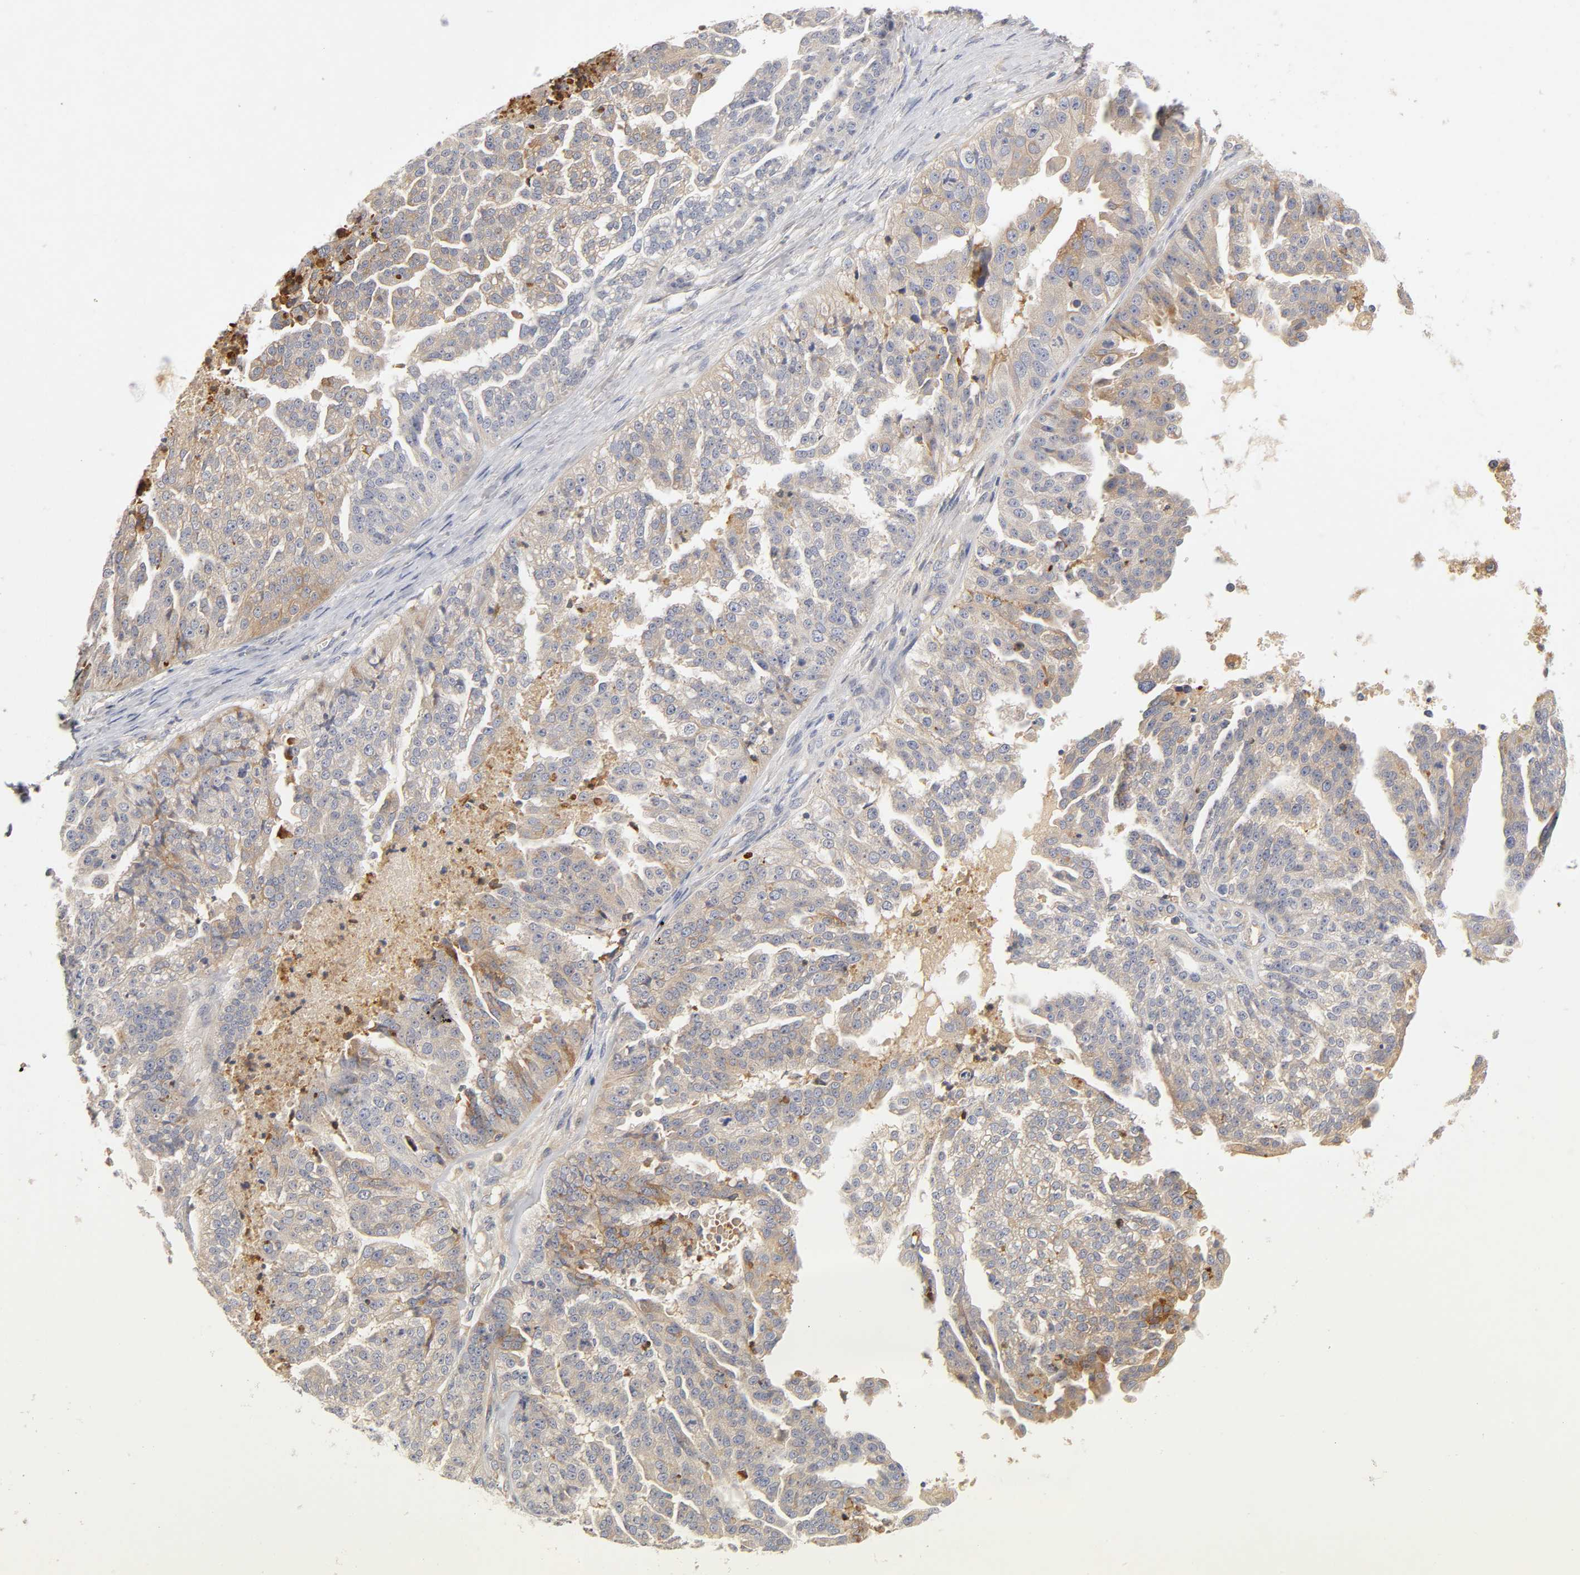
{"staining": {"intensity": "weak", "quantity": ">75%", "location": "cytoplasmic/membranous"}, "tissue": "ovarian cancer", "cell_type": "Tumor cells", "image_type": "cancer", "snomed": [{"axis": "morphology", "description": "Cystadenocarcinoma, serous, NOS"}, {"axis": "topography", "description": "Ovary"}], "caption": "Ovarian cancer (serous cystadenocarcinoma) stained with DAB immunohistochemistry (IHC) shows low levels of weak cytoplasmic/membranous positivity in approximately >75% of tumor cells. The staining was performed using DAB to visualize the protein expression in brown, while the nuclei were stained in blue with hematoxylin (Magnification: 20x).", "gene": "RHOA", "patient": {"sex": "female", "age": 58}}